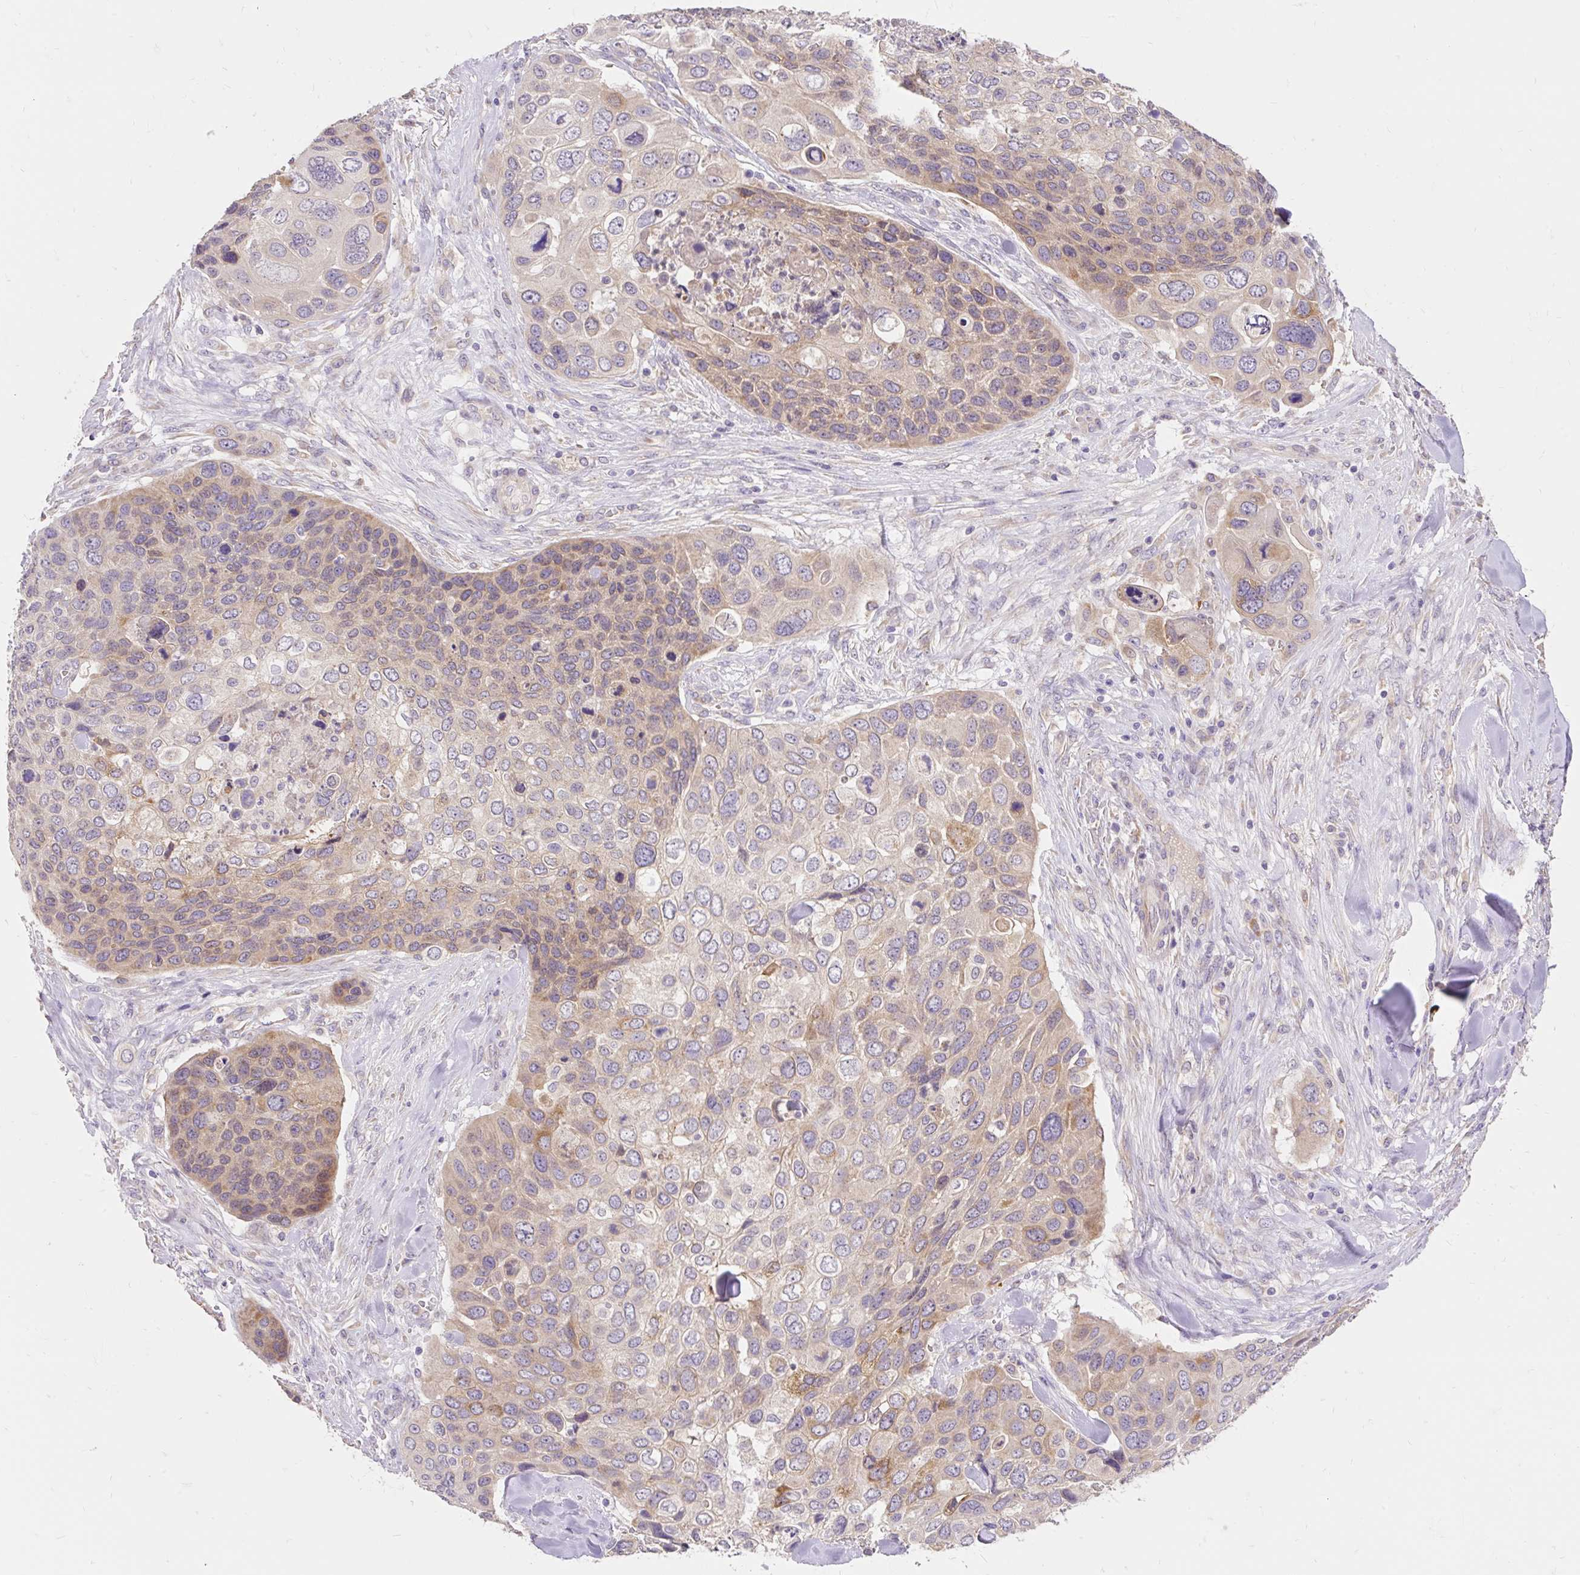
{"staining": {"intensity": "weak", "quantity": "25%-75%", "location": "cytoplasmic/membranous"}, "tissue": "skin cancer", "cell_type": "Tumor cells", "image_type": "cancer", "snomed": [{"axis": "morphology", "description": "Basal cell carcinoma"}, {"axis": "topography", "description": "Skin"}], "caption": "An immunohistochemistry image of tumor tissue is shown. Protein staining in brown highlights weak cytoplasmic/membranous positivity in skin basal cell carcinoma within tumor cells.", "gene": "SEC63", "patient": {"sex": "female", "age": 74}}